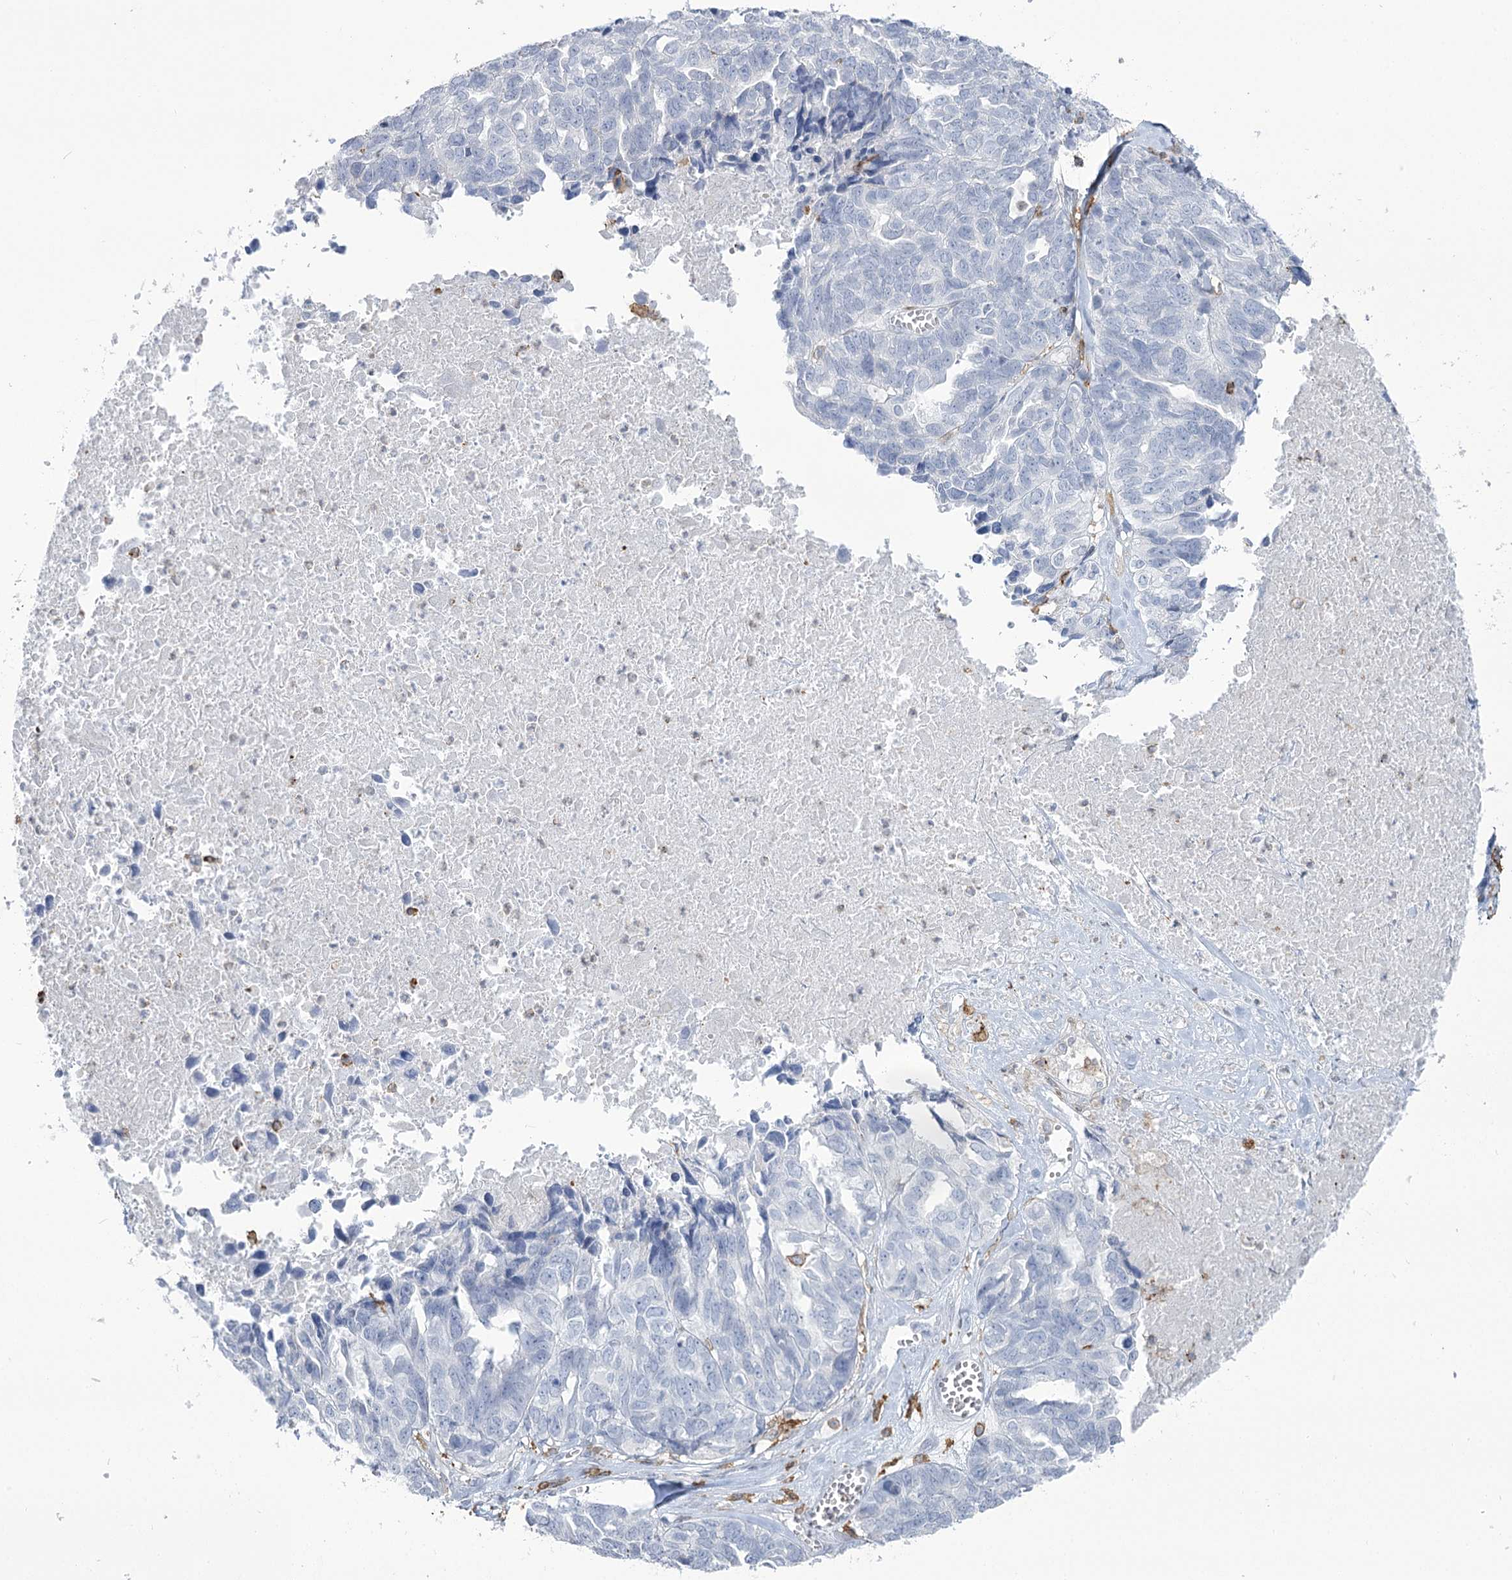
{"staining": {"intensity": "negative", "quantity": "none", "location": "none"}, "tissue": "ovarian cancer", "cell_type": "Tumor cells", "image_type": "cancer", "snomed": [{"axis": "morphology", "description": "Cystadenocarcinoma, serous, NOS"}, {"axis": "topography", "description": "Ovary"}], "caption": "Immunohistochemistry (IHC) histopathology image of neoplastic tissue: ovarian serous cystadenocarcinoma stained with DAB (3,3'-diaminobenzidine) shows no significant protein positivity in tumor cells.", "gene": "C11orf1", "patient": {"sex": "female", "age": 79}}